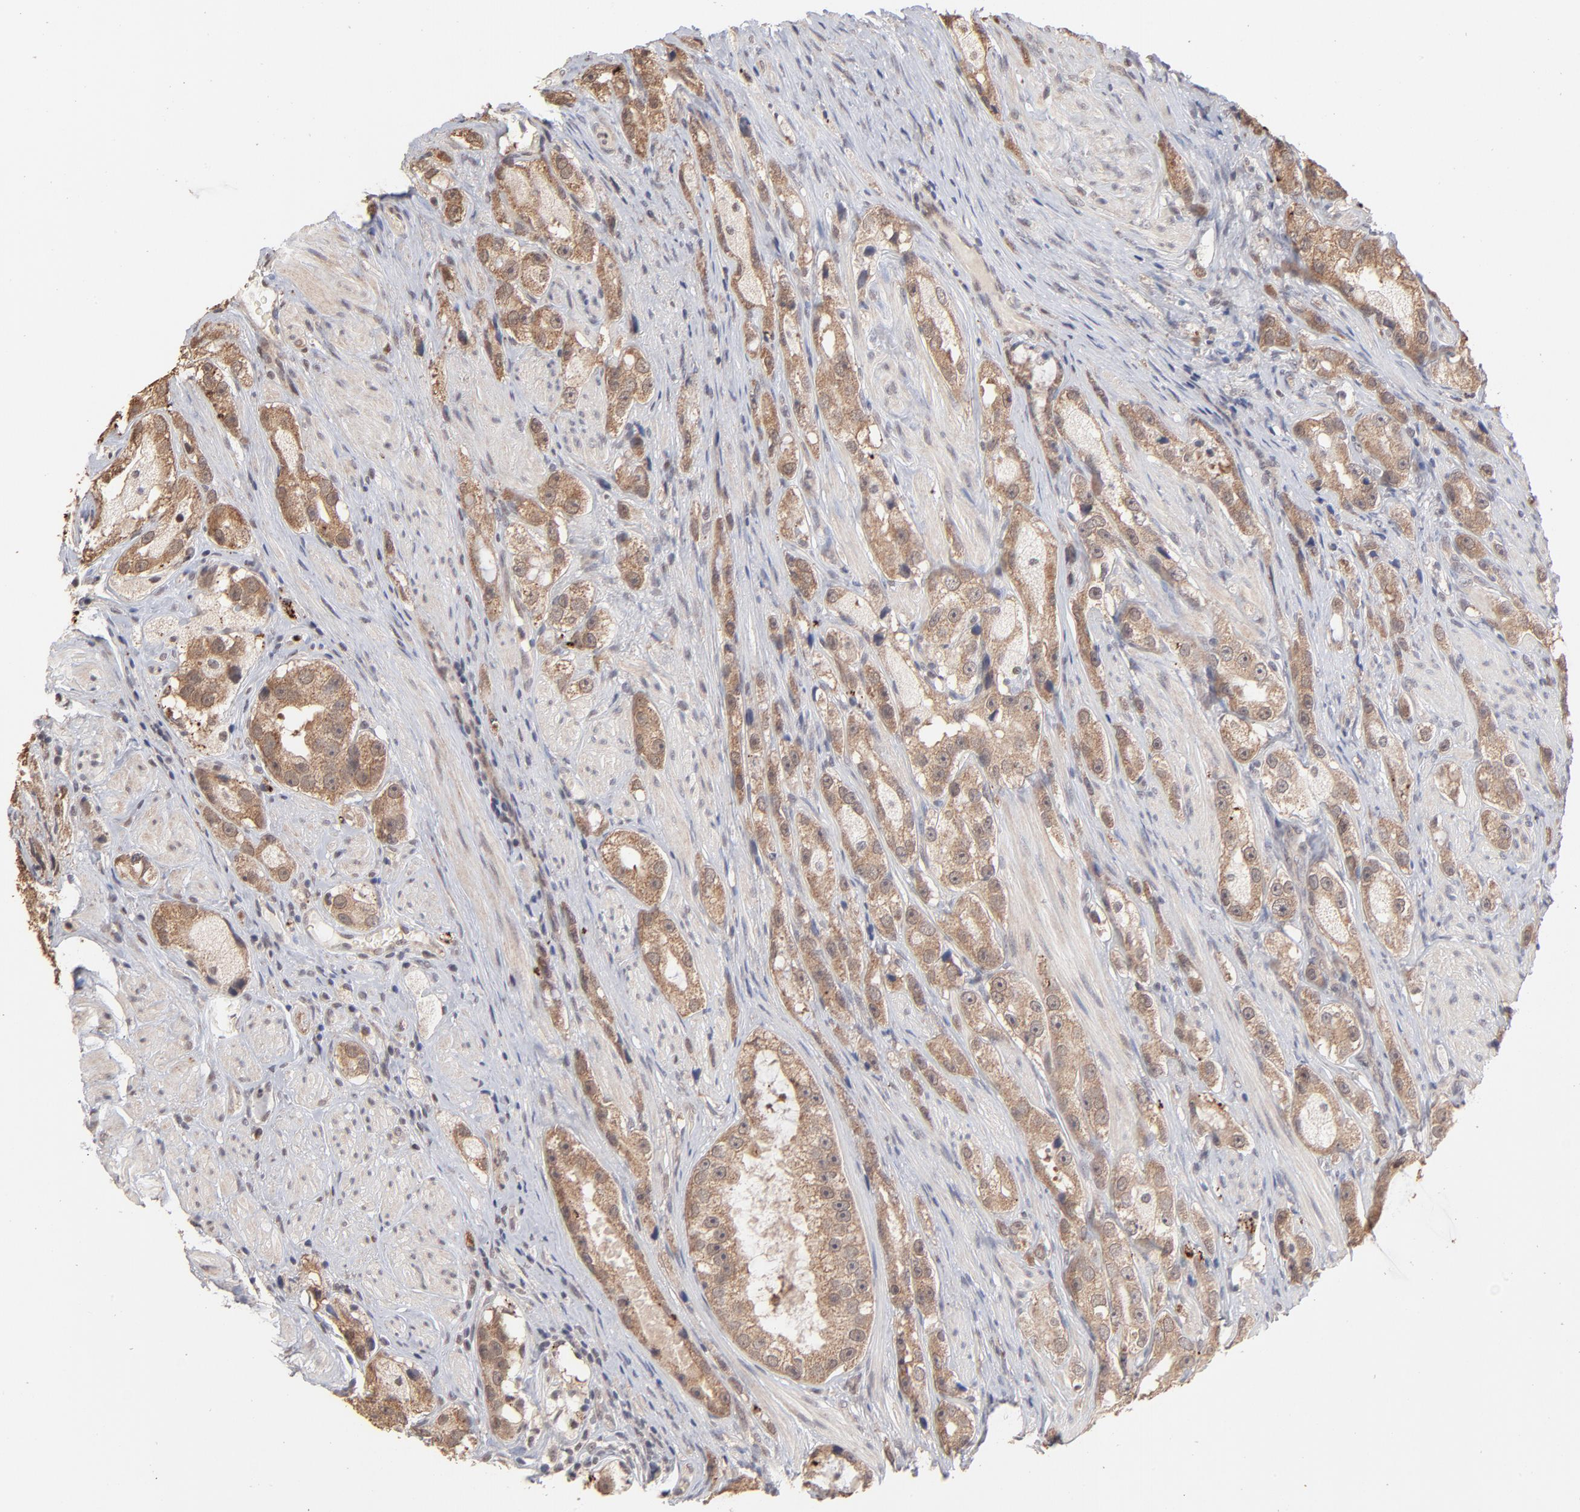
{"staining": {"intensity": "moderate", "quantity": "25%-75%", "location": "cytoplasmic/membranous"}, "tissue": "prostate cancer", "cell_type": "Tumor cells", "image_type": "cancer", "snomed": [{"axis": "morphology", "description": "Adenocarcinoma, High grade"}, {"axis": "topography", "description": "Prostate"}], "caption": "Prostate high-grade adenocarcinoma tissue displays moderate cytoplasmic/membranous expression in approximately 25%-75% of tumor cells", "gene": "MSL2", "patient": {"sex": "male", "age": 63}}